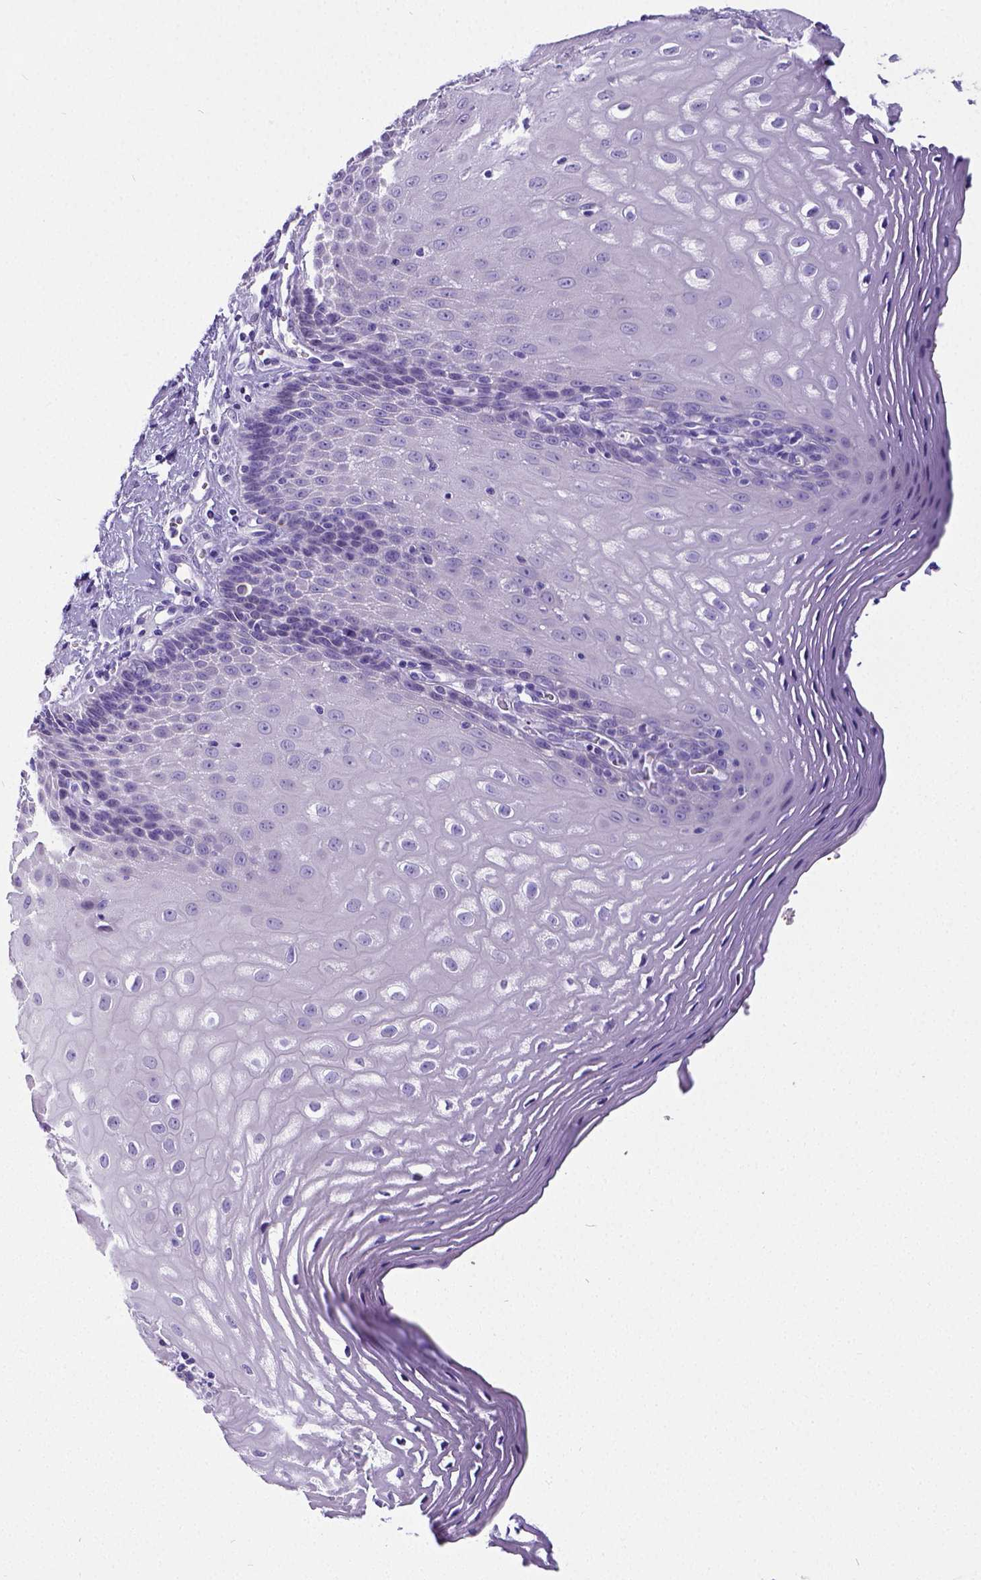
{"staining": {"intensity": "negative", "quantity": "none", "location": "none"}, "tissue": "esophagus", "cell_type": "Squamous epithelial cells", "image_type": "normal", "snomed": [{"axis": "morphology", "description": "Normal tissue, NOS"}, {"axis": "topography", "description": "Esophagus"}], "caption": "DAB immunohistochemical staining of benign human esophagus demonstrates no significant staining in squamous epithelial cells. The staining was performed using DAB to visualize the protein expression in brown, while the nuclei were stained in blue with hematoxylin (Magnification: 20x).", "gene": "SATB2", "patient": {"sex": "female", "age": 68}}